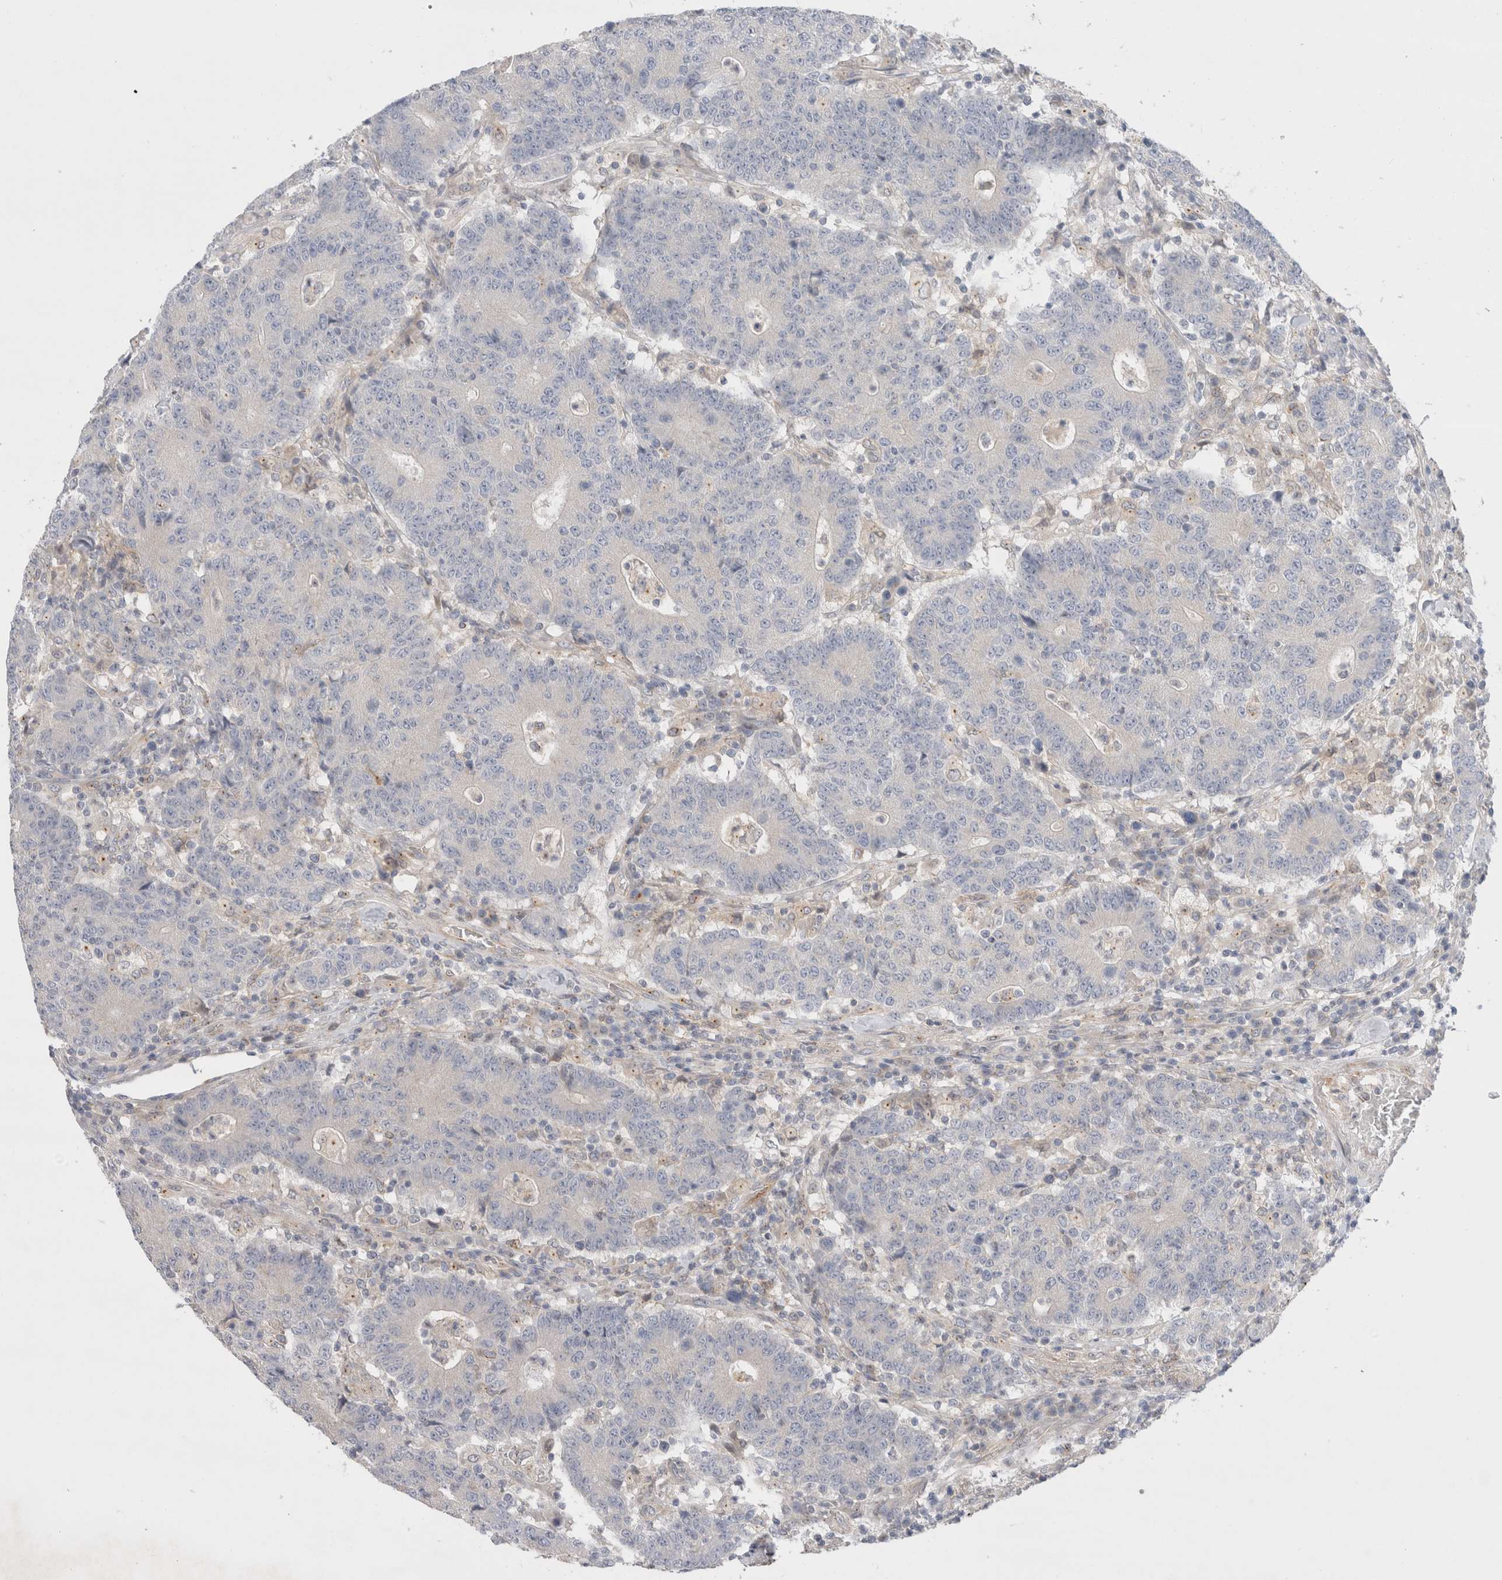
{"staining": {"intensity": "negative", "quantity": "none", "location": "none"}, "tissue": "colorectal cancer", "cell_type": "Tumor cells", "image_type": "cancer", "snomed": [{"axis": "morphology", "description": "Normal tissue, NOS"}, {"axis": "morphology", "description": "Adenocarcinoma, NOS"}, {"axis": "topography", "description": "Colon"}], "caption": "Tumor cells show no significant expression in colorectal cancer (adenocarcinoma).", "gene": "BICD2", "patient": {"sex": "female", "age": 75}}